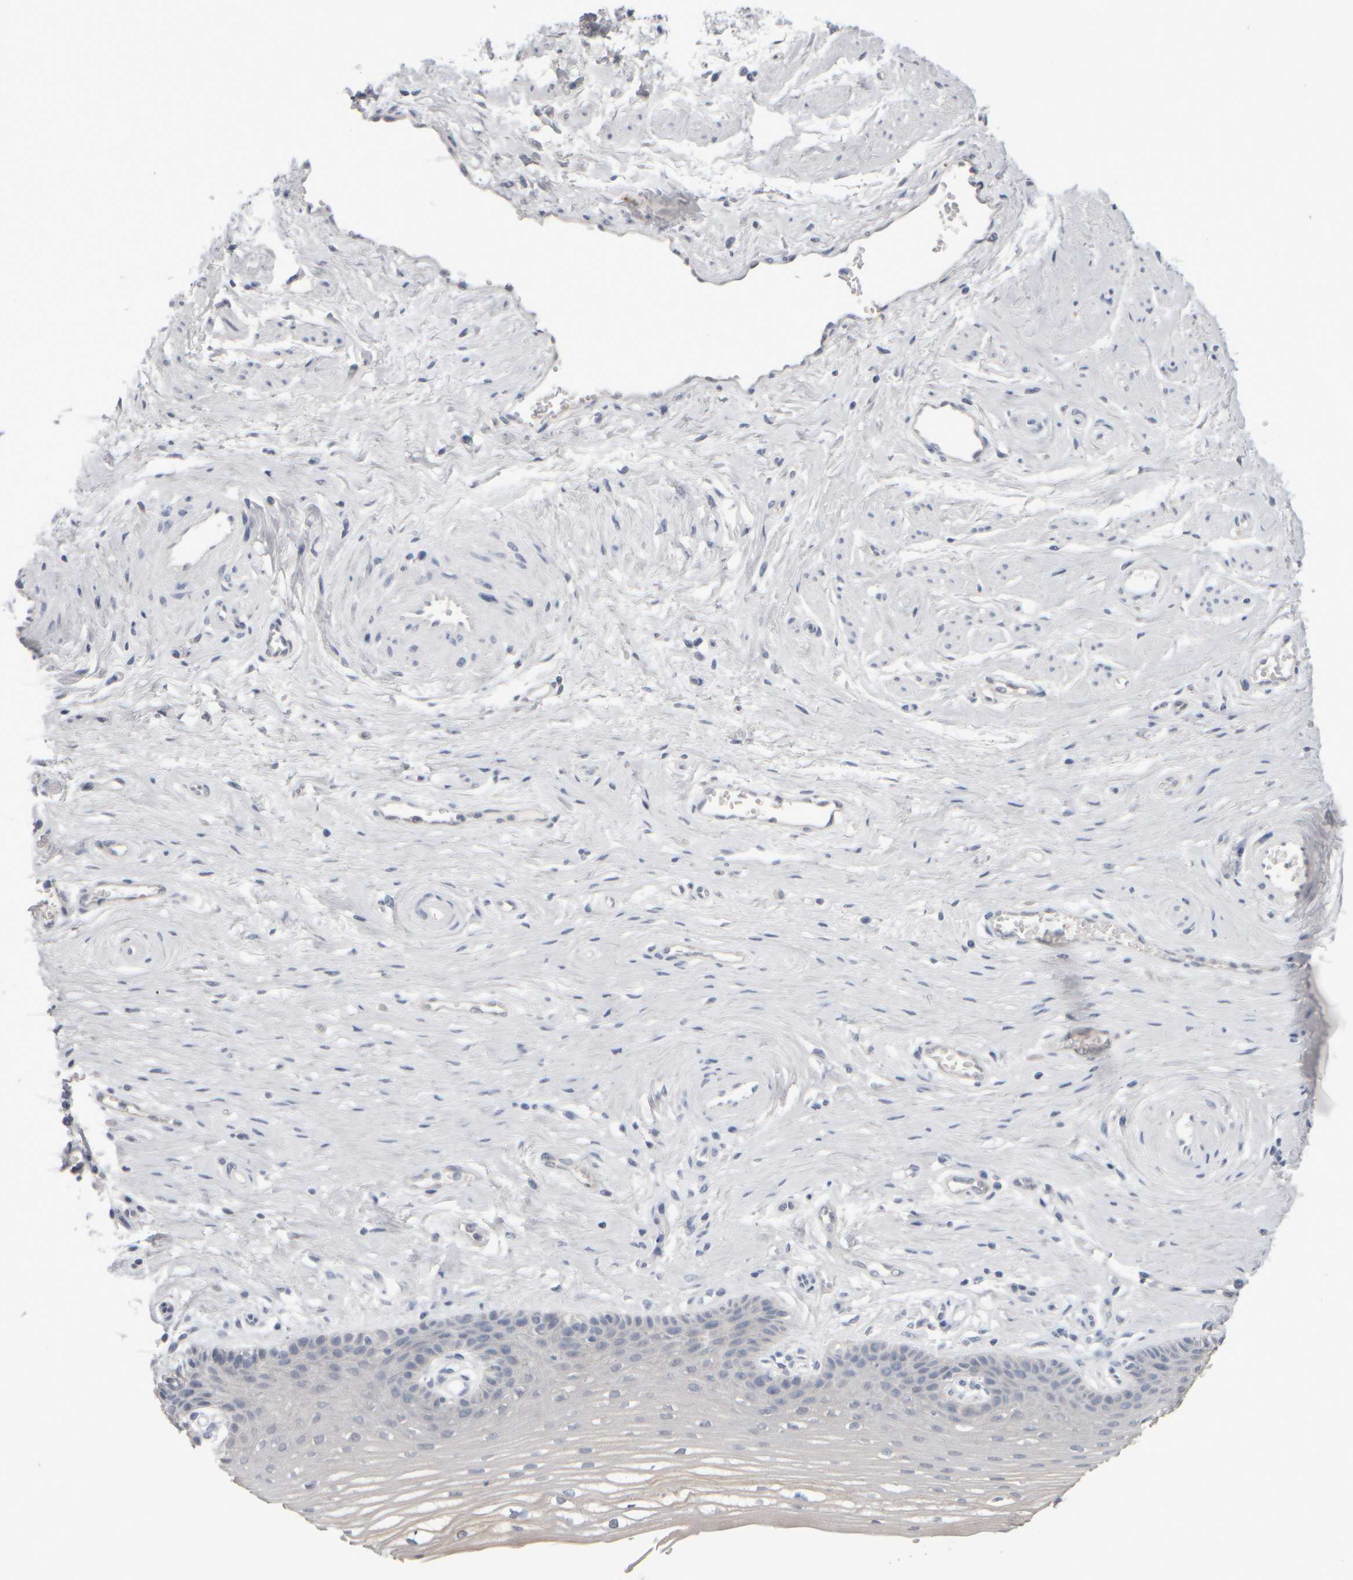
{"staining": {"intensity": "negative", "quantity": "none", "location": "none"}, "tissue": "vagina", "cell_type": "Squamous epithelial cells", "image_type": "normal", "snomed": [{"axis": "morphology", "description": "Normal tissue, NOS"}, {"axis": "topography", "description": "Vagina"}], "caption": "Normal vagina was stained to show a protein in brown. There is no significant expression in squamous epithelial cells. Nuclei are stained in blue.", "gene": "EPHX2", "patient": {"sex": "female", "age": 46}}